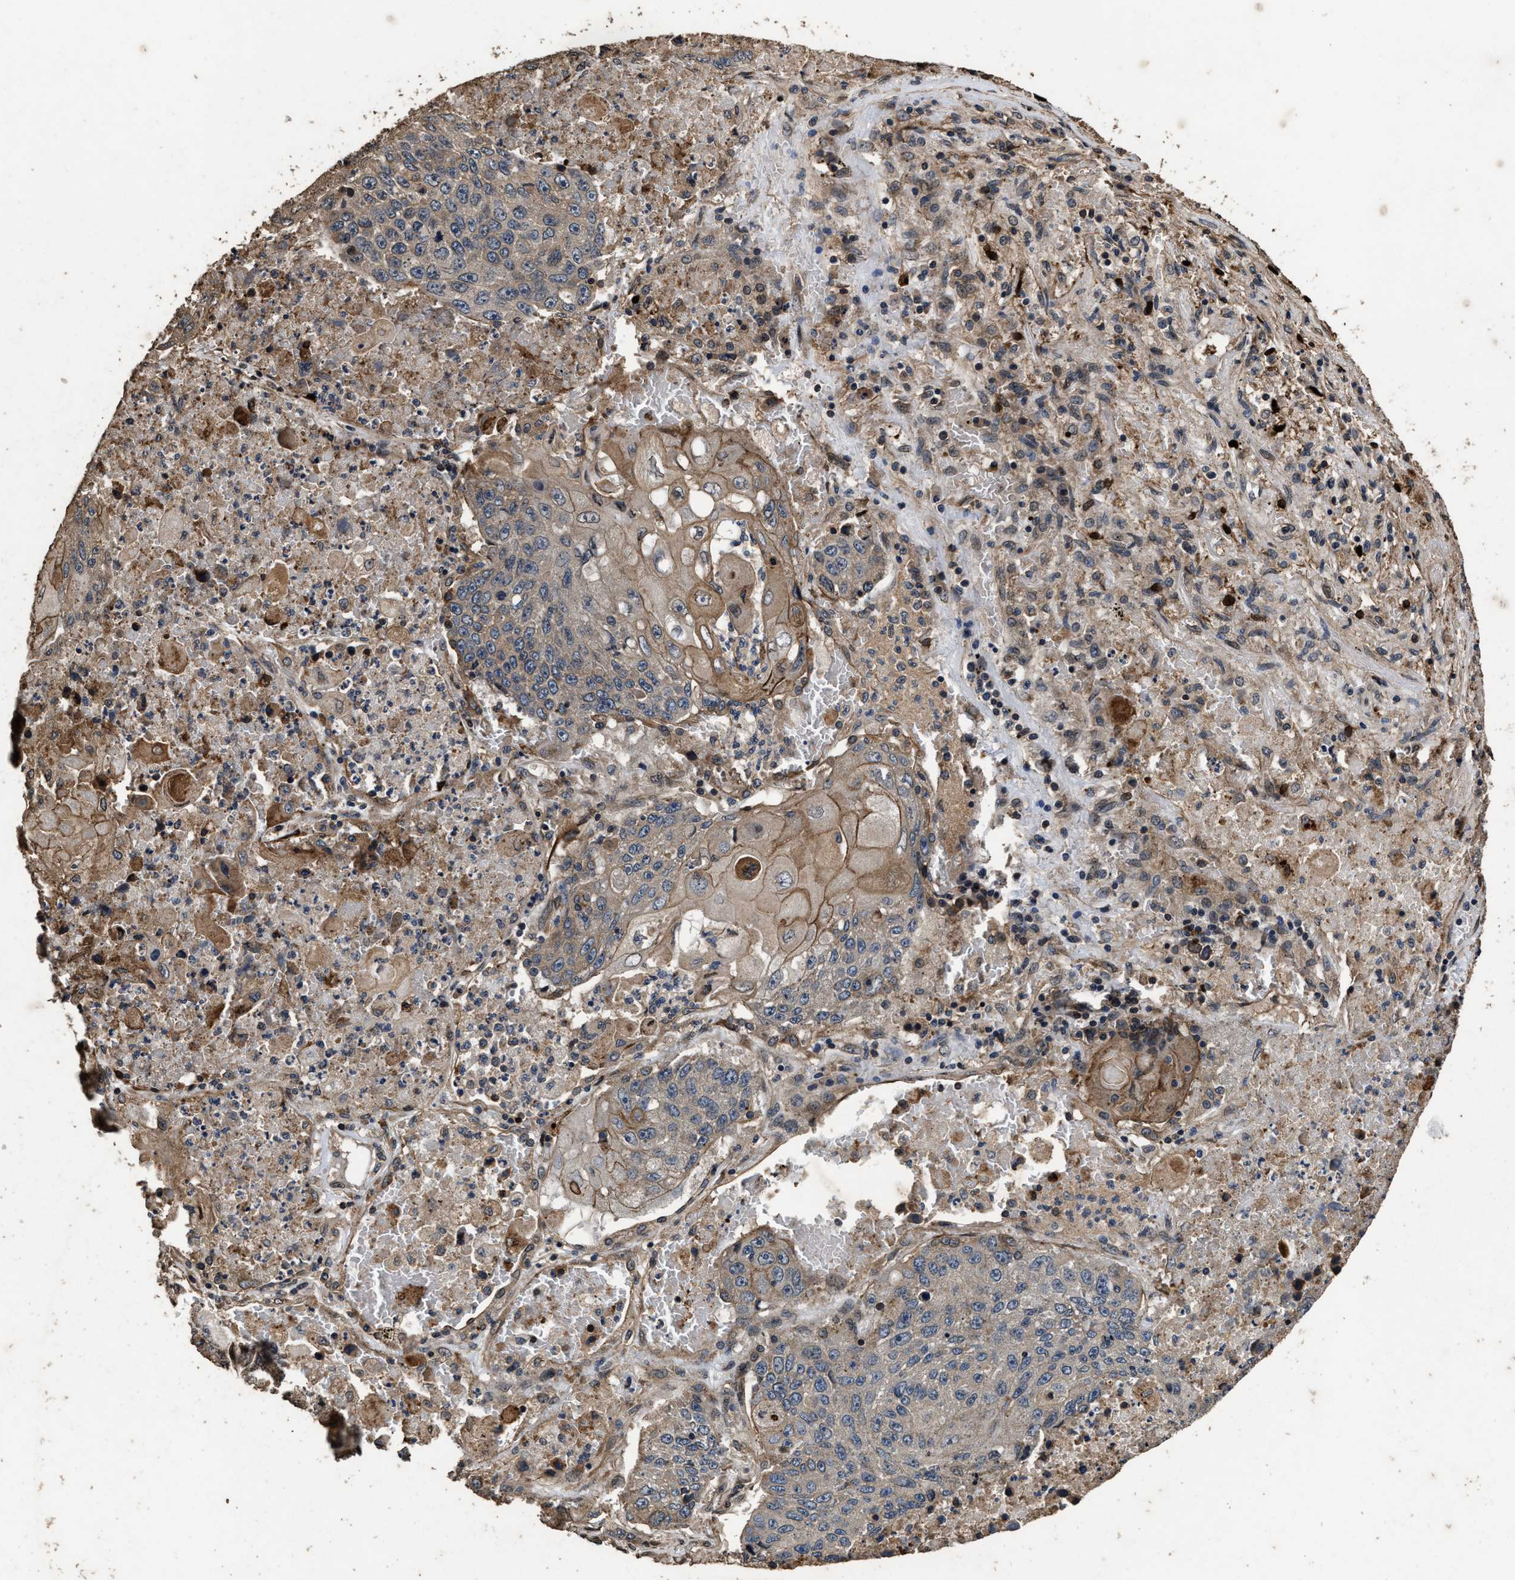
{"staining": {"intensity": "moderate", "quantity": "<25%", "location": "cytoplasmic/membranous"}, "tissue": "lung cancer", "cell_type": "Tumor cells", "image_type": "cancer", "snomed": [{"axis": "morphology", "description": "Squamous cell carcinoma, NOS"}, {"axis": "topography", "description": "Lung"}], "caption": "IHC micrograph of neoplastic tissue: human squamous cell carcinoma (lung) stained using IHC reveals low levels of moderate protein expression localized specifically in the cytoplasmic/membranous of tumor cells, appearing as a cytoplasmic/membranous brown color.", "gene": "ACCS", "patient": {"sex": "male", "age": 61}}